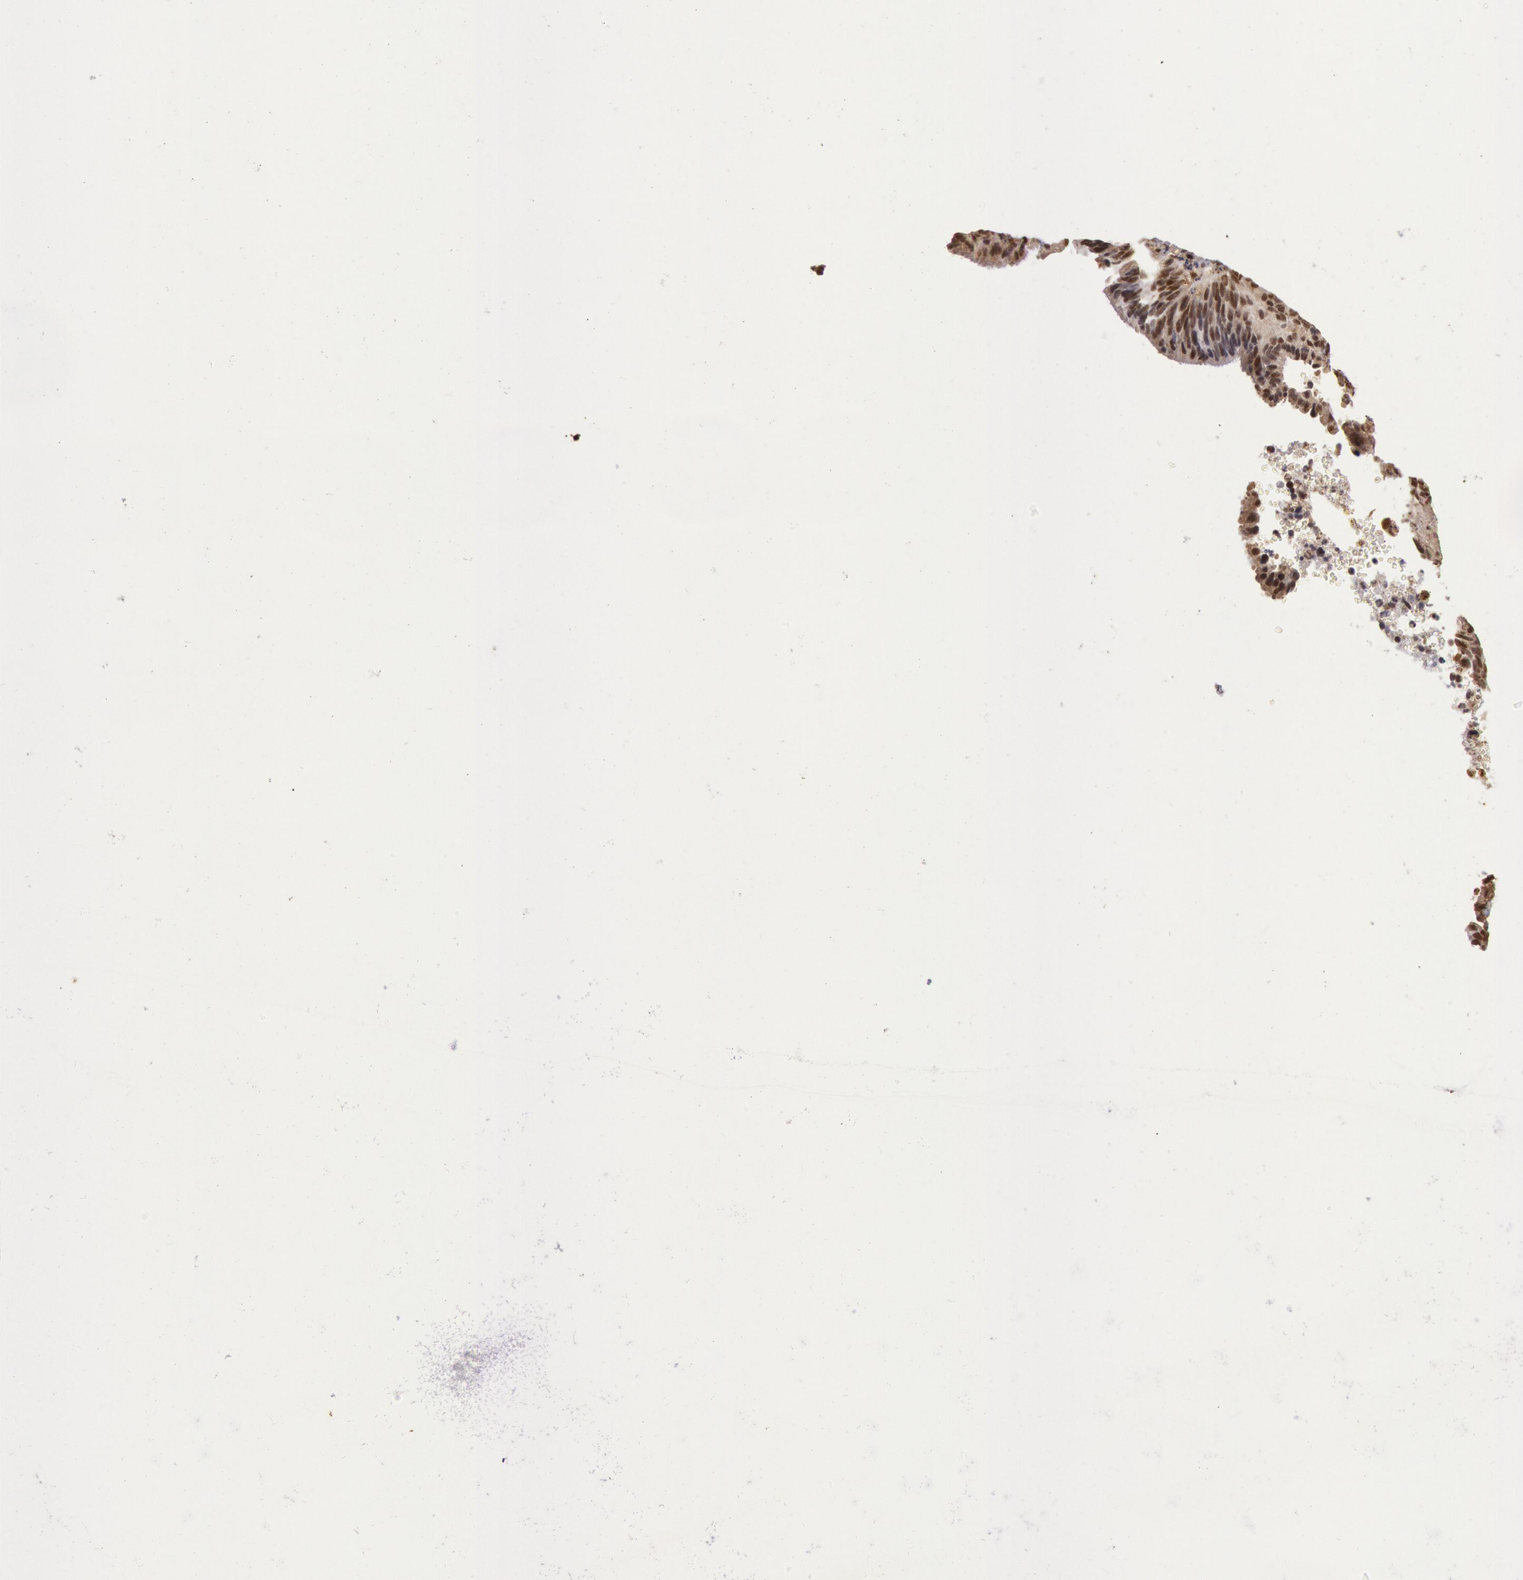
{"staining": {"intensity": "weak", "quantity": "25%-75%", "location": "nuclear"}, "tissue": "ovarian cancer", "cell_type": "Tumor cells", "image_type": "cancer", "snomed": [{"axis": "morphology", "description": "Carcinoma, endometroid"}, {"axis": "topography", "description": "Ovary"}], "caption": "Immunohistochemistry (IHC) of endometroid carcinoma (ovarian) exhibits low levels of weak nuclear staining in approximately 25%-75% of tumor cells.", "gene": "LIG4", "patient": {"sex": "female", "age": 52}}